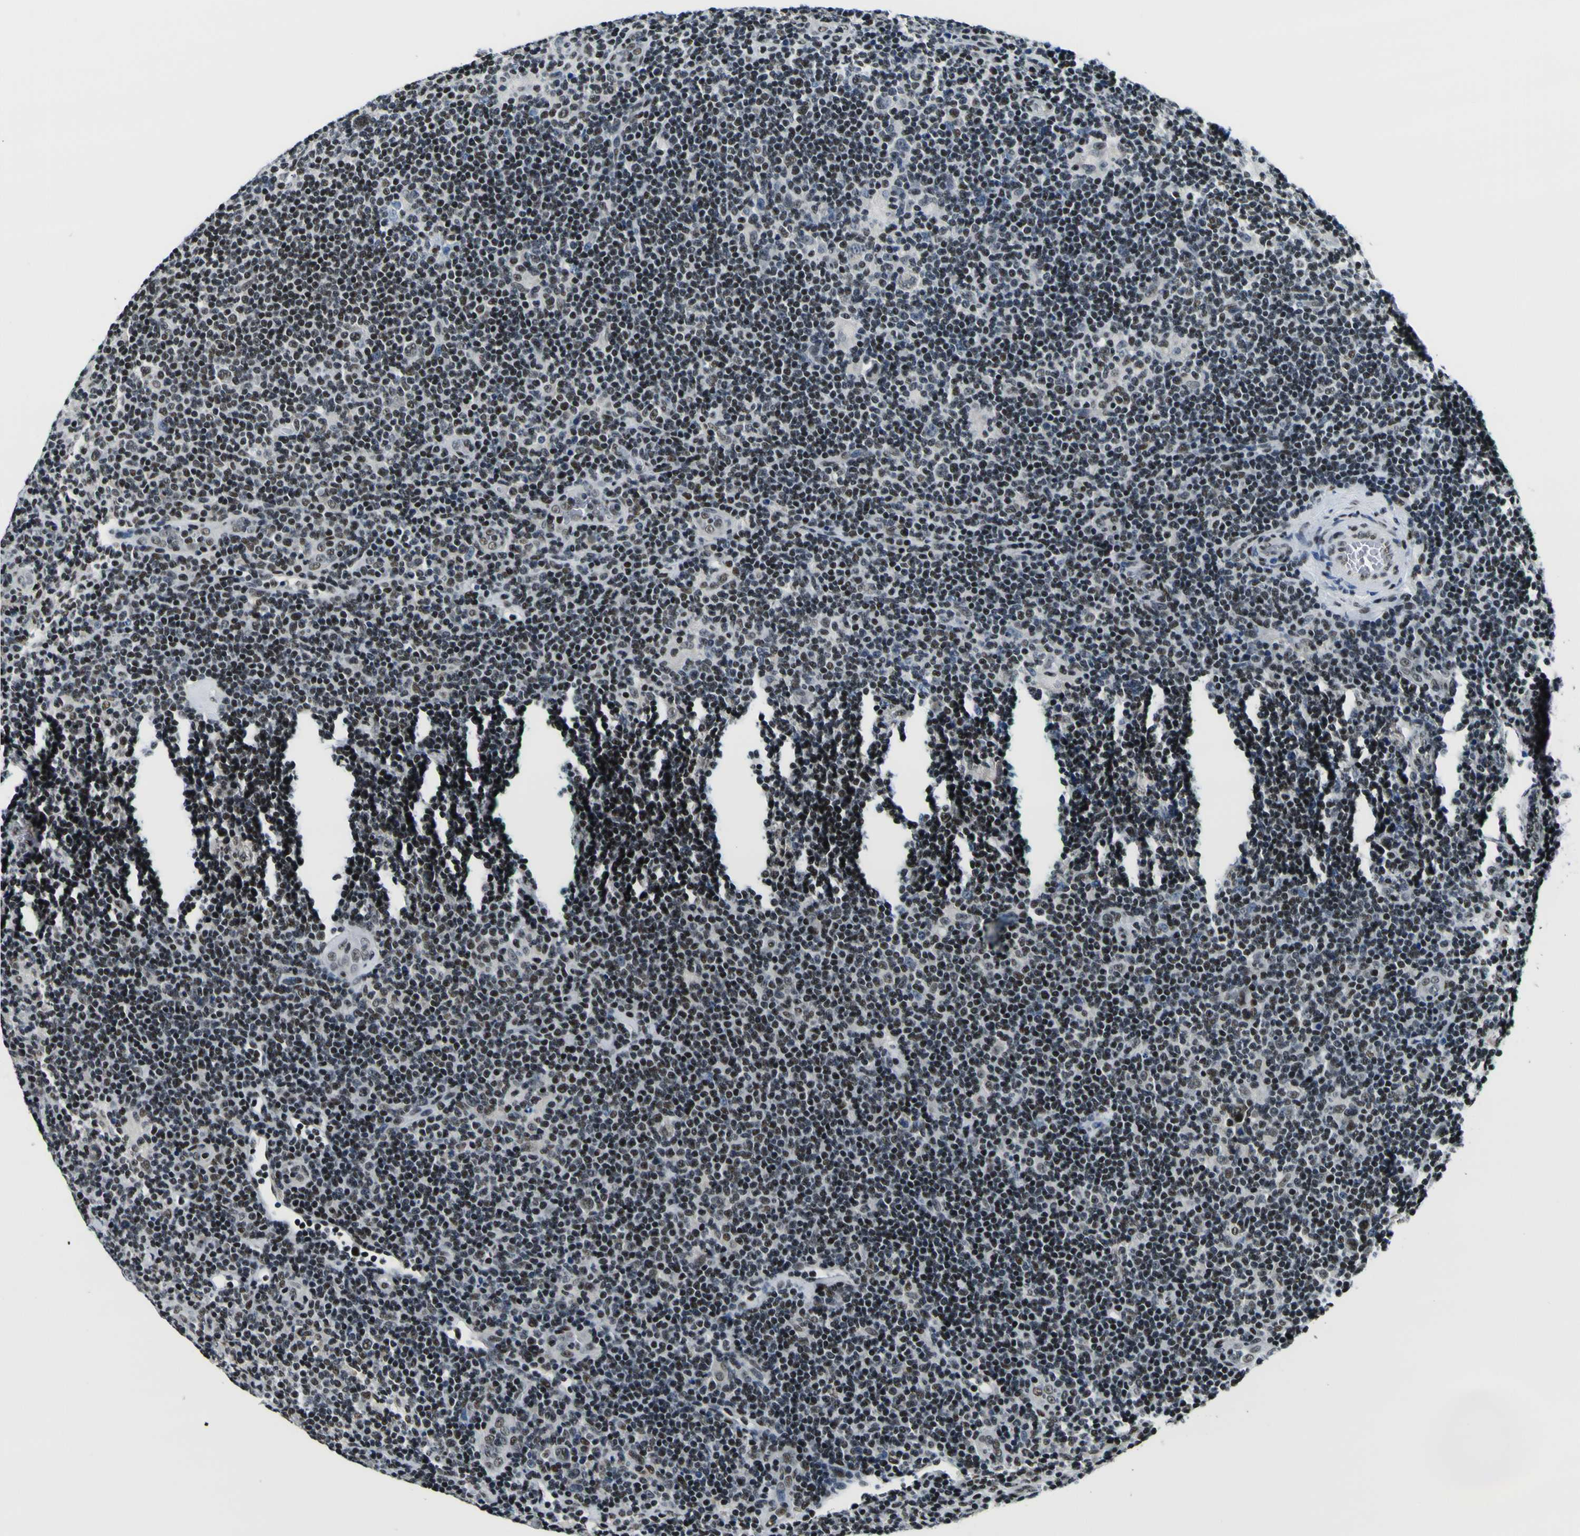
{"staining": {"intensity": "weak", "quantity": "25%-75%", "location": "nuclear"}, "tissue": "lymphoma", "cell_type": "Tumor cells", "image_type": "cancer", "snomed": [{"axis": "morphology", "description": "Hodgkin's disease, NOS"}, {"axis": "topography", "description": "Lymph node"}], "caption": "The micrograph displays a brown stain indicating the presence of a protein in the nuclear of tumor cells in Hodgkin's disease.", "gene": "SP1", "patient": {"sex": "female", "age": 57}}